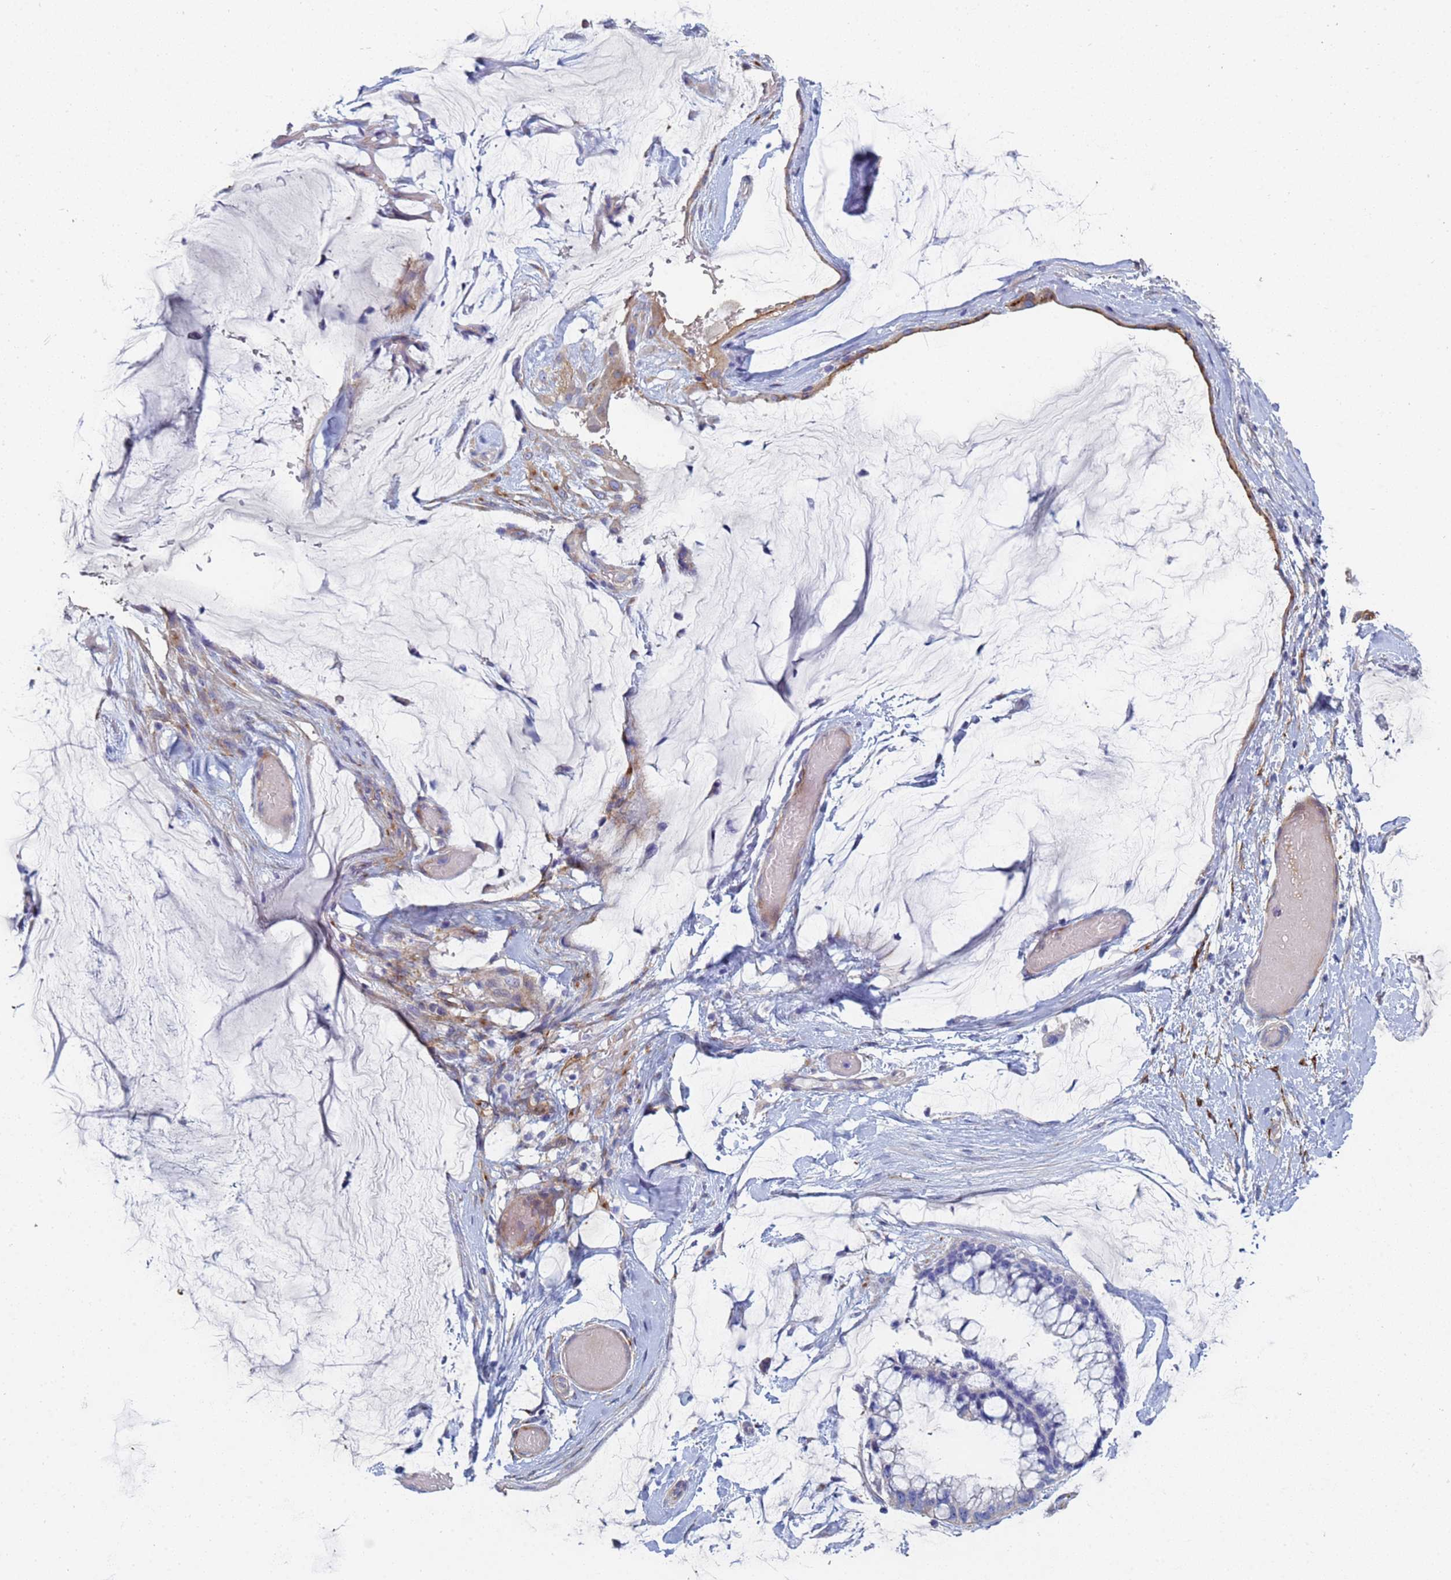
{"staining": {"intensity": "negative", "quantity": "none", "location": "none"}, "tissue": "ovarian cancer", "cell_type": "Tumor cells", "image_type": "cancer", "snomed": [{"axis": "morphology", "description": "Cystadenocarcinoma, mucinous, NOS"}, {"axis": "topography", "description": "Ovary"}], "caption": "Ovarian cancer was stained to show a protein in brown. There is no significant expression in tumor cells. The staining was performed using DAB to visualize the protein expression in brown, while the nuclei were stained in blue with hematoxylin (Magnification: 20x).", "gene": "ABCA8", "patient": {"sex": "female", "age": 39}}